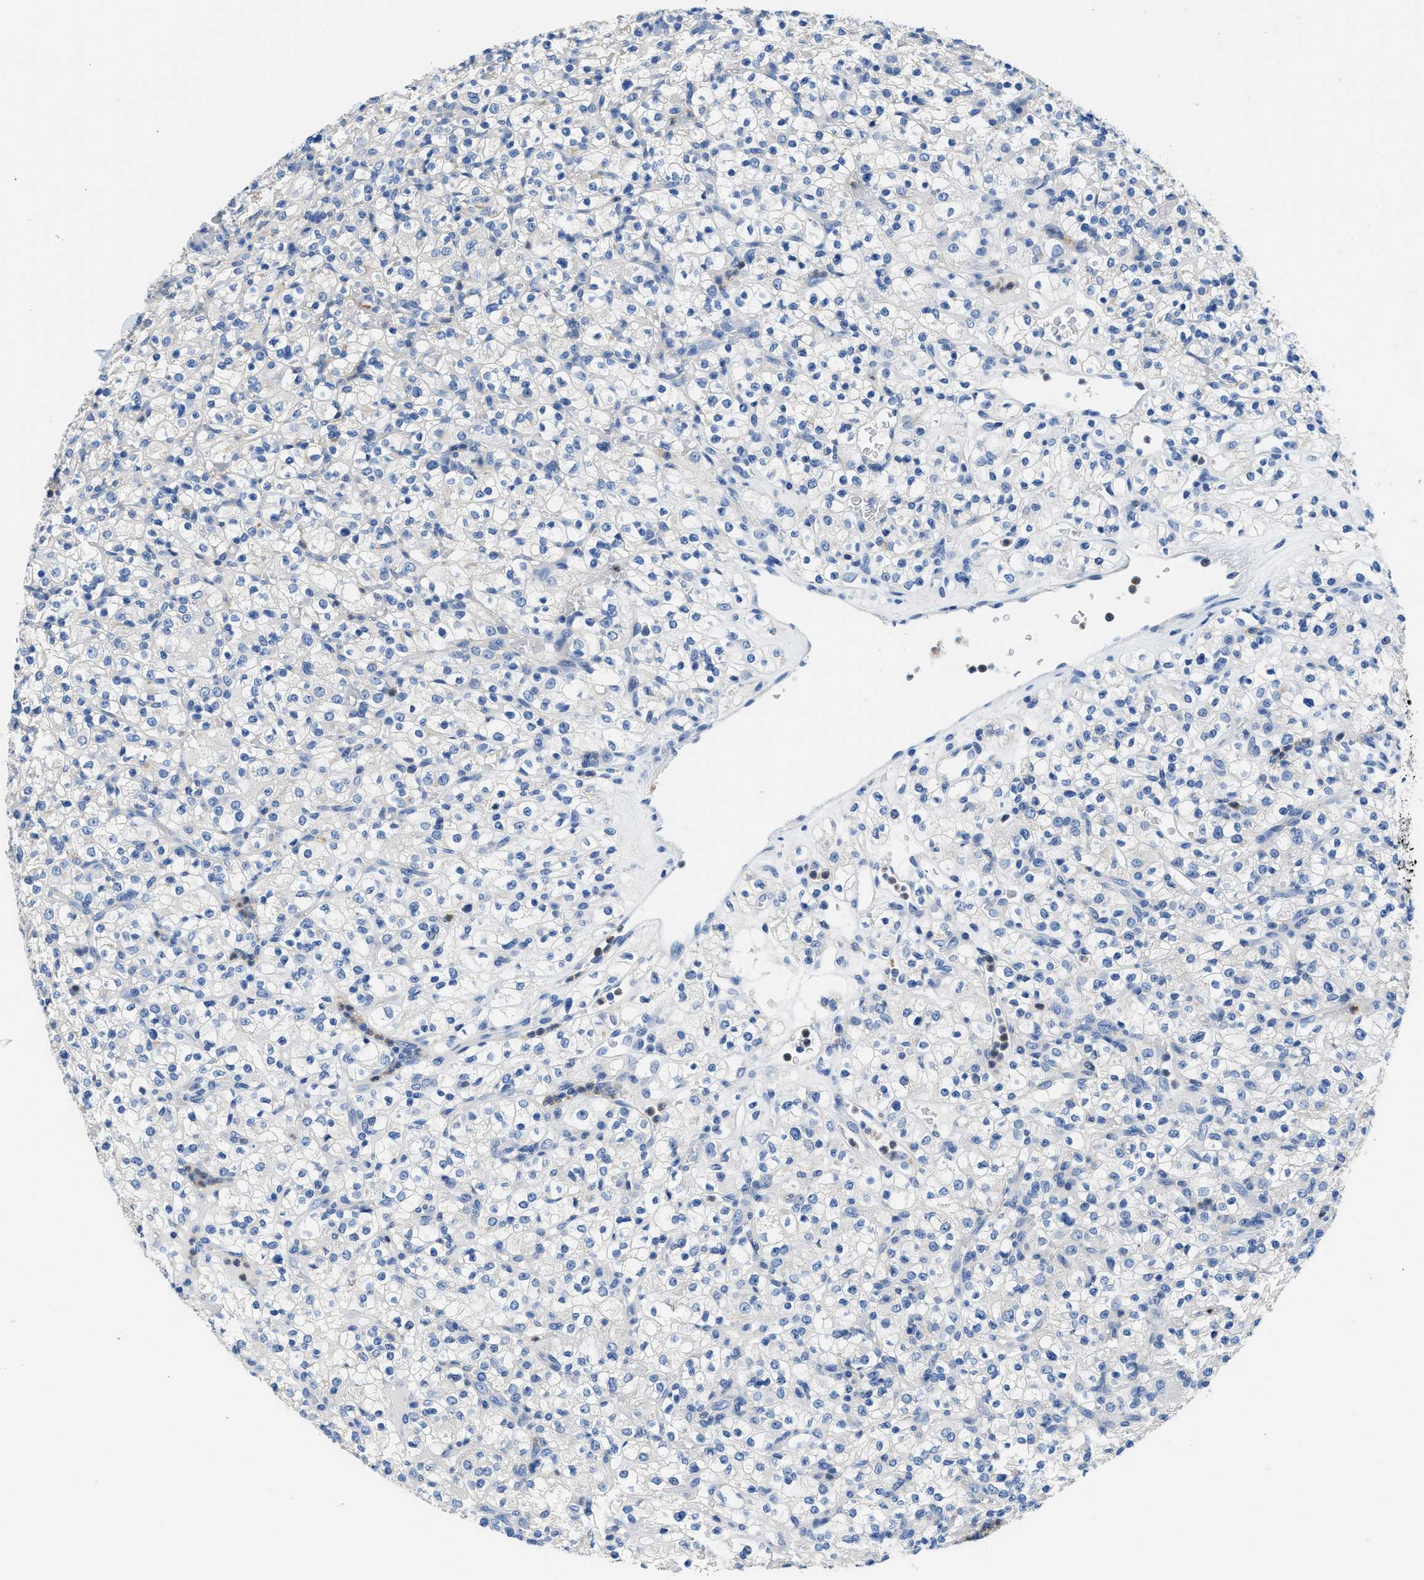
{"staining": {"intensity": "negative", "quantity": "none", "location": "none"}, "tissue": "renal cancer", "cell_type": "Tumor cells", "image_type": "cancer", "snomed": [{"axis": "morphology", "description": "Normal tissue, NOS"}, {"axis": "morphology", "description": "Adenocarcinoma, NOS"}, {"axis": "topography", "description": "Kidney"}], "caption": "IHC micrograph of human renal cancer stained for a protein (brown), which demonstrates no staining in tumor cells. (DAB immunohistochemistry, high magnification).", "gene": "NEB", "patient": {"sex": "female", "age": 72}}